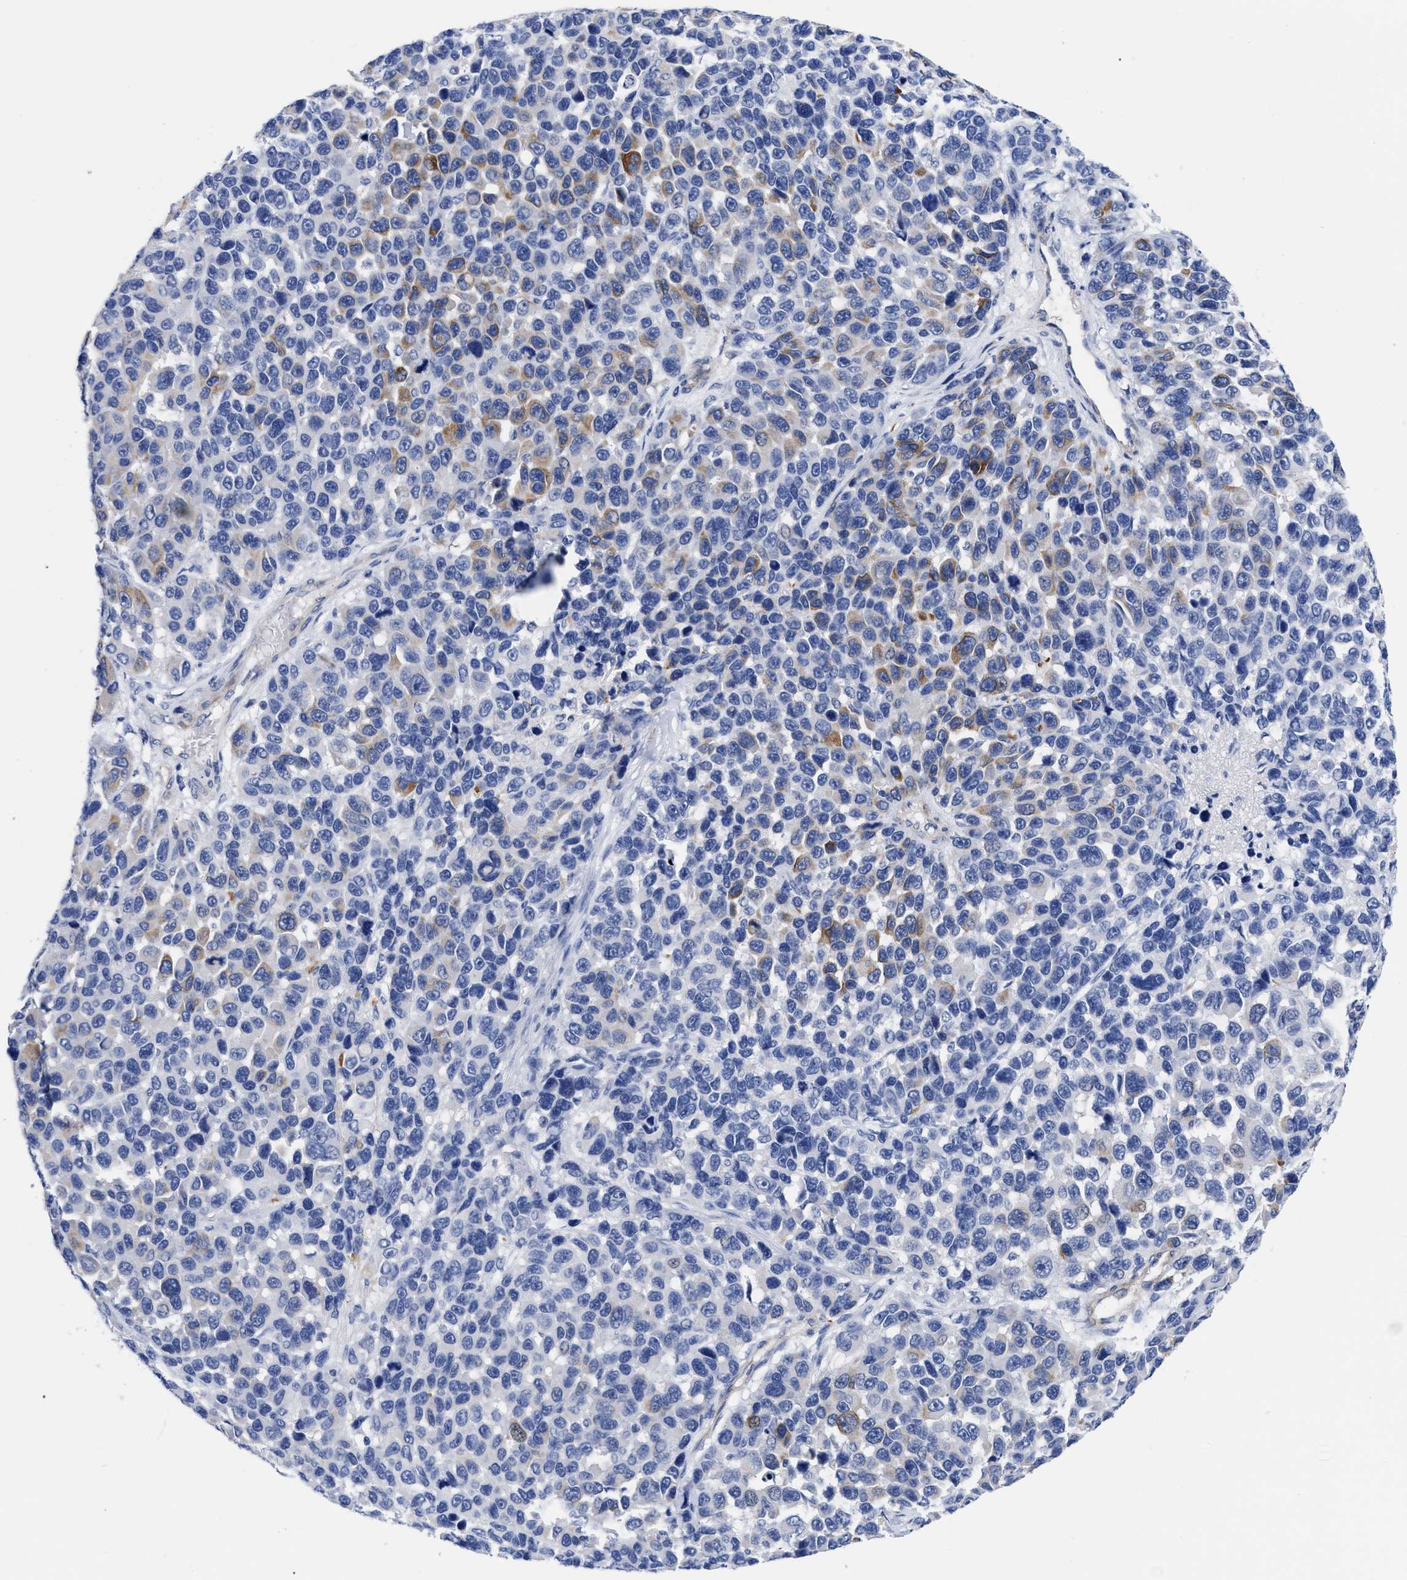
{"staining": {"intensity": "moderate", "quantity": "<25%", "location": "cytoplasmic/membranous"}, "tissue": "melanoma", "cell_type": "Tumor cells", "image_type": "cancer", "snomed": [{"axis": "morphology", "description": "Malignant melanoma, NOS"}, {"axis": "topography", "description": "Skin"}], "caption": "Melanoma stained with DAB (3,3'-diaminobenzidine) IHC demonstrates low levels of moderate cytoplasmic/membranous positivity in about <25% of tumor cells.", "gene": "IRAG2", "patient": {"sex": "male", "age": 53}}